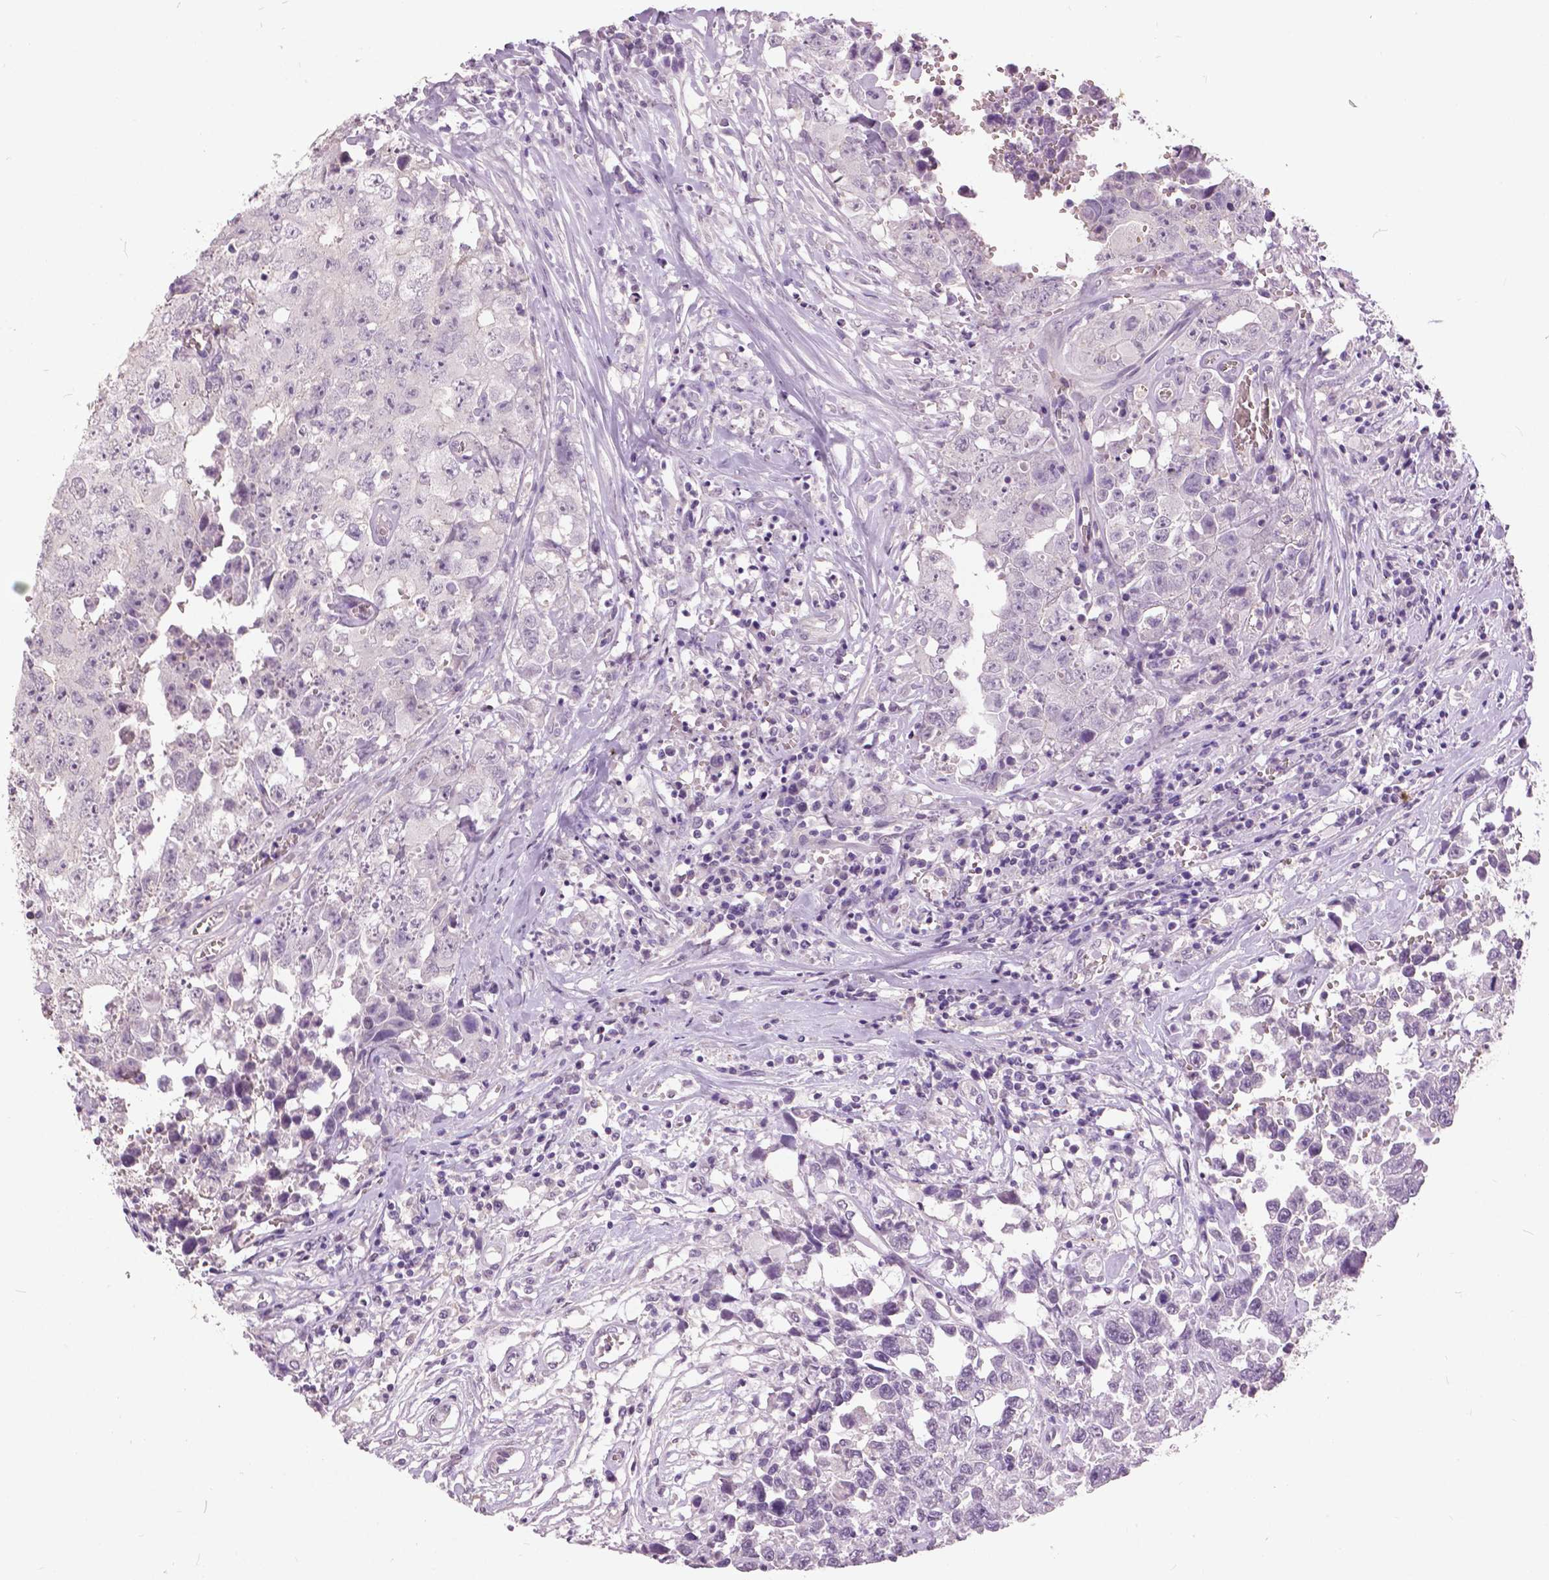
{"staining": {"intensity": "negative", "quantity": "none", "location": "none"}, "tissue": "testis cancer", "cell_type": "Tumor cells", "image_type": "cancer", "snomed": [{"axis": "morphology", "description": "Carcinoma, Embryonal, NOS"}, {"axis": "topography", "description": "Testis"}], "caption": "The immunohistochemistry (IHC) image has no significant positivity in tumor cells of testis embryonal carcinoma tissue.", "gene": "GRIN2A", "patient": {"sex": "male", "age": 36}}